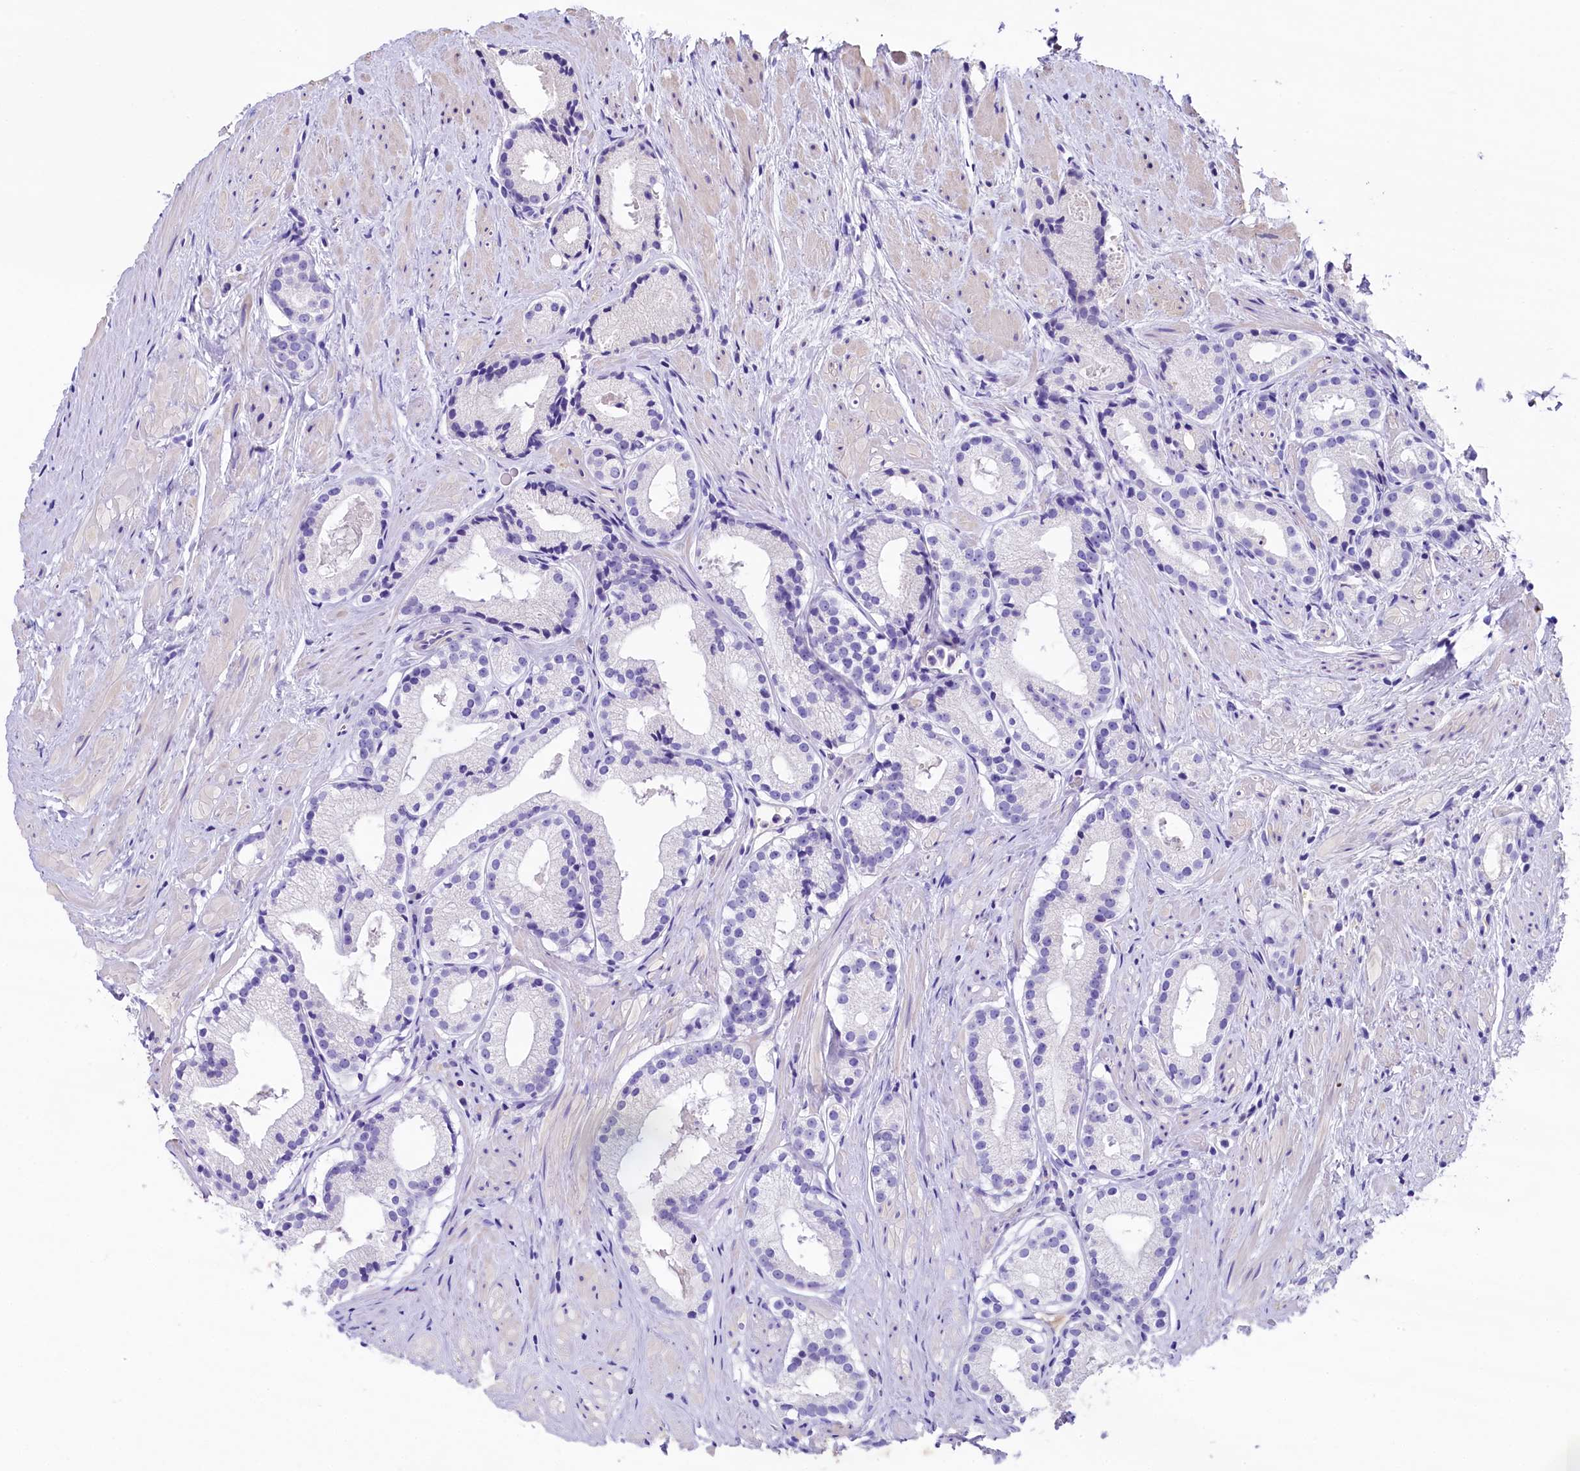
{"staining": {"intensity": "negative", "quantity": "none", "location": "none"}, "tissue": "prostate cancer", "cell_type": "Tumor cells", "image_type": "cancer", "snomed": [{"axis": "morphology", "description": "Adenocarcinoma, Low grade"}, {"axis": "topography", "description": "Prostate"}], "caption": "A high-resolution micrograph shows immunohistochemistry staining of prostate low-grade adenocarcinoma, which shows no significant staining in tumor cells.", "gene": "SKIDA1", "patient": {"sex": "male", "age": 57}}